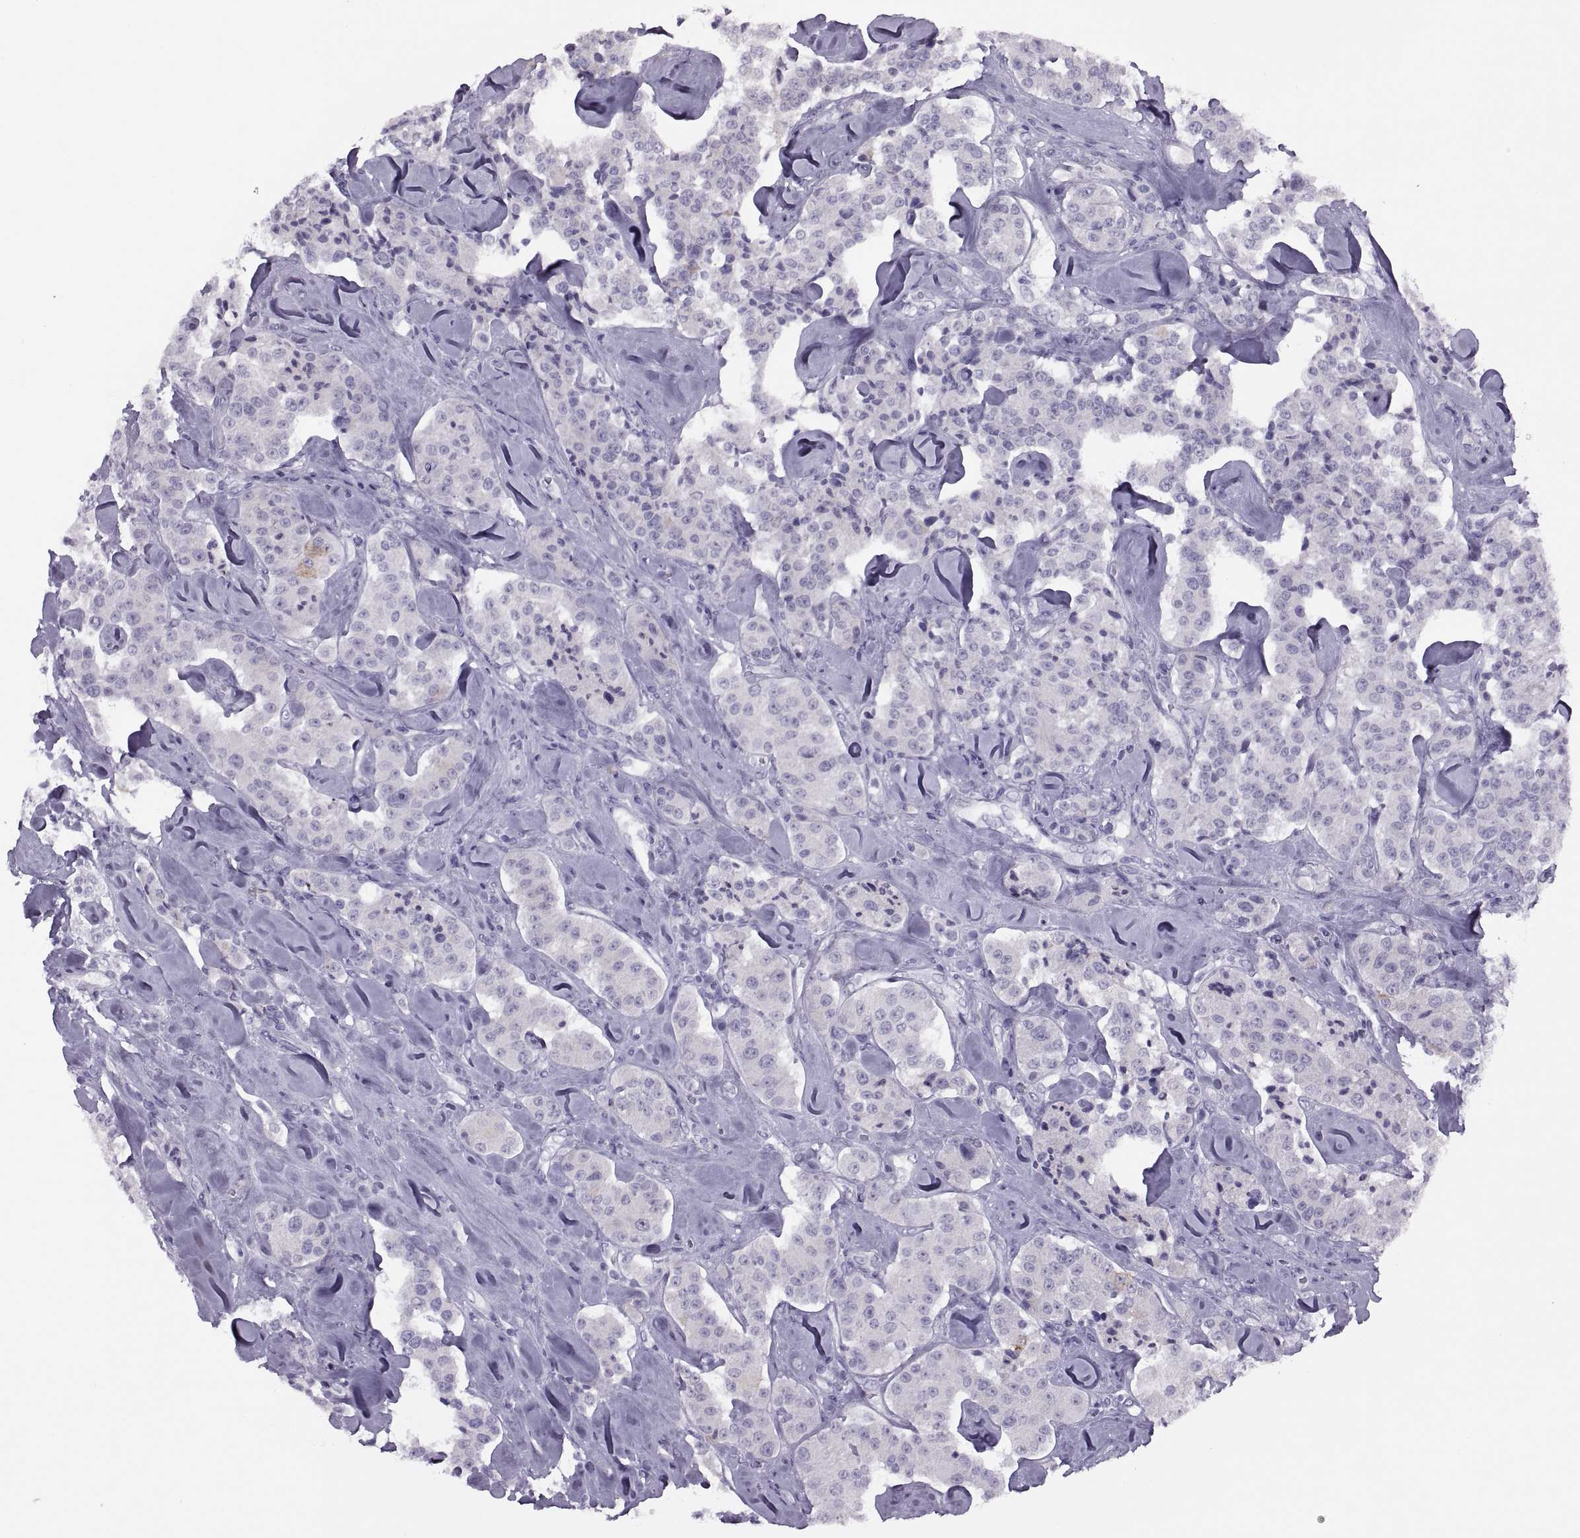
{"staining": {"intensity": "negative", "quantity": "none", "location": "none"}, "tissue": "carcinoid", "cell_type": "Tumor cells", "image_type": "cancer", "snomed": [{"axis": "morphology", "description": "Carcinoid, malignant, NOS"}, {"axis": "topography", "description": "Pancreas"}], "caption": "Tumor cells are negative for protein expression in human malignant carcinoid. The staining is performed using DAB brown chromogen with nuclei counter-stained in using hematoxylin.", "gene": "FAM24A", "patient": {"sex": "male", "age": 41}}